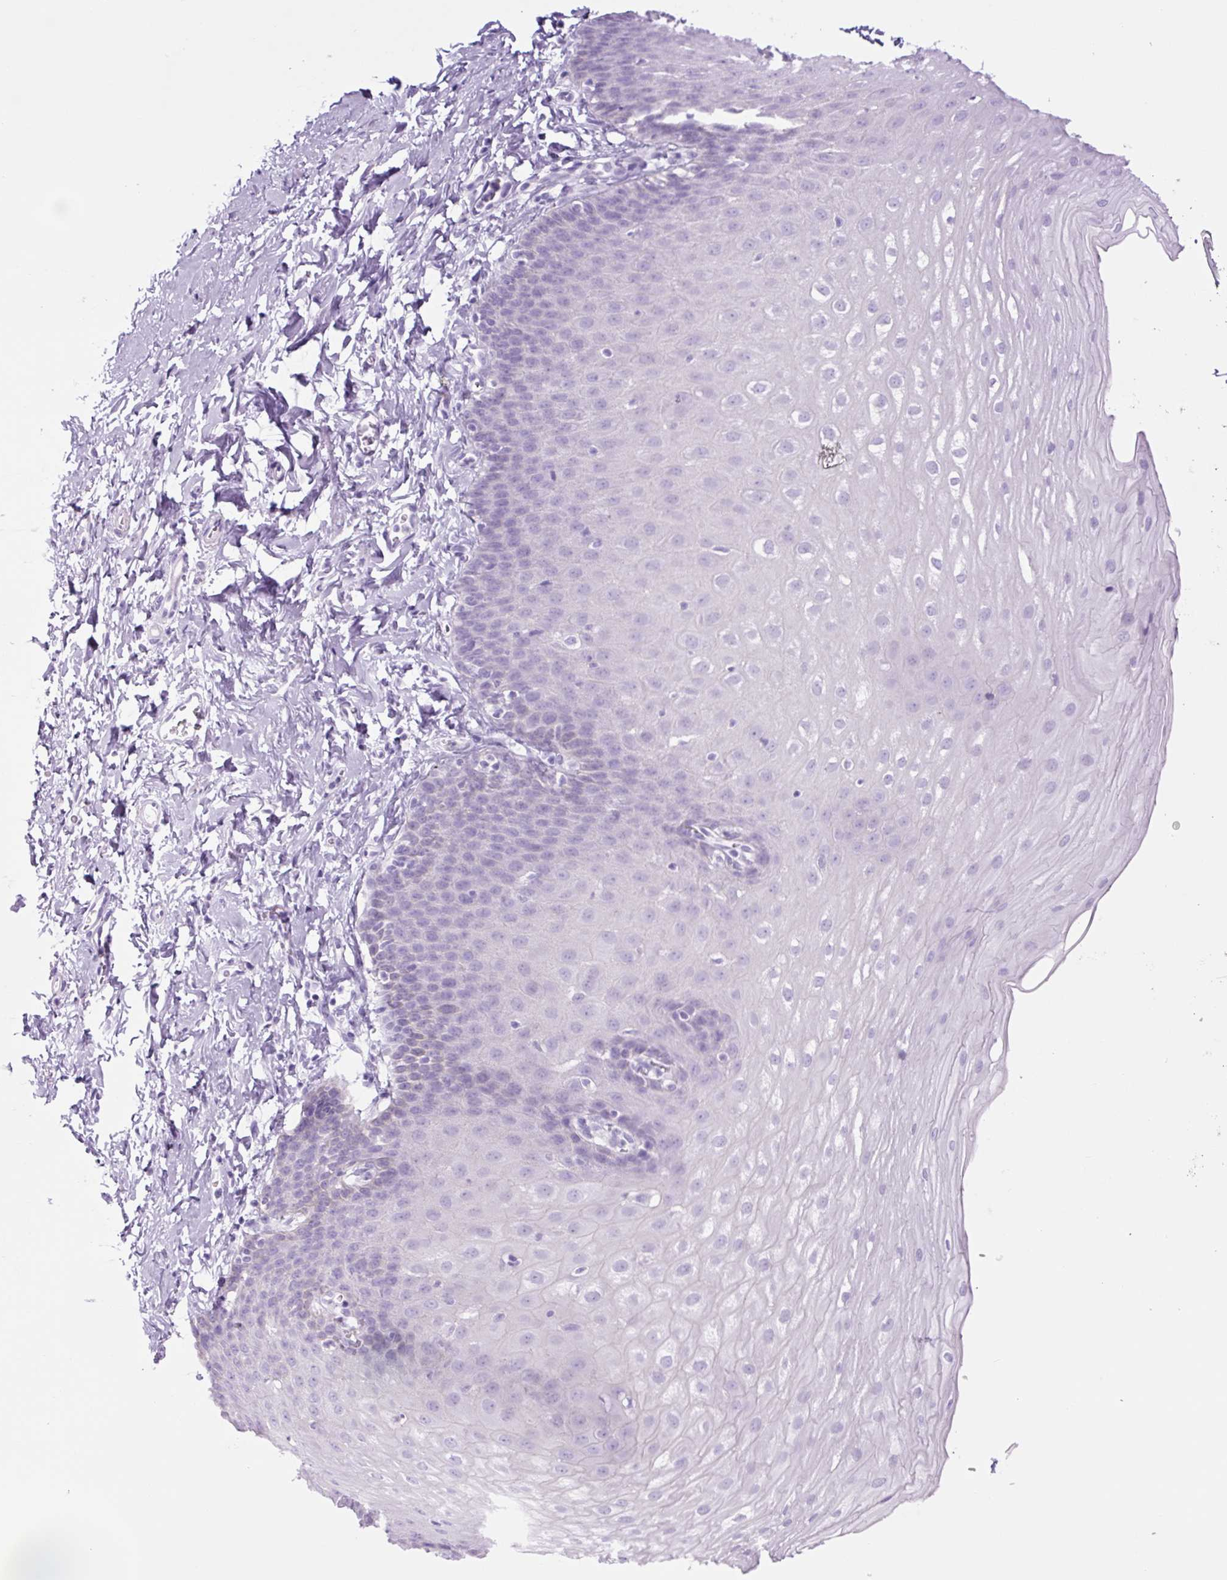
{"staining": {"intensity": "negative", "quantity": "none", "location": "none"}, "tissue": "esophagus", "cell_type": "Squamous epithelial cells", "image_type": "normal", "snomed": [{"axis": "morphology", "description": "Normal tissue, NOS"}, {"axis": "topography", "description": "Esophagus"}], "caption": "High power microscopy micrograph of an immunohistochemistry photomicrograph of benign esophagus, revealing no significant expression in squamous epithelial cells.", "gene": "TFF2", "patient": {"sex": "male", "age": 70}}